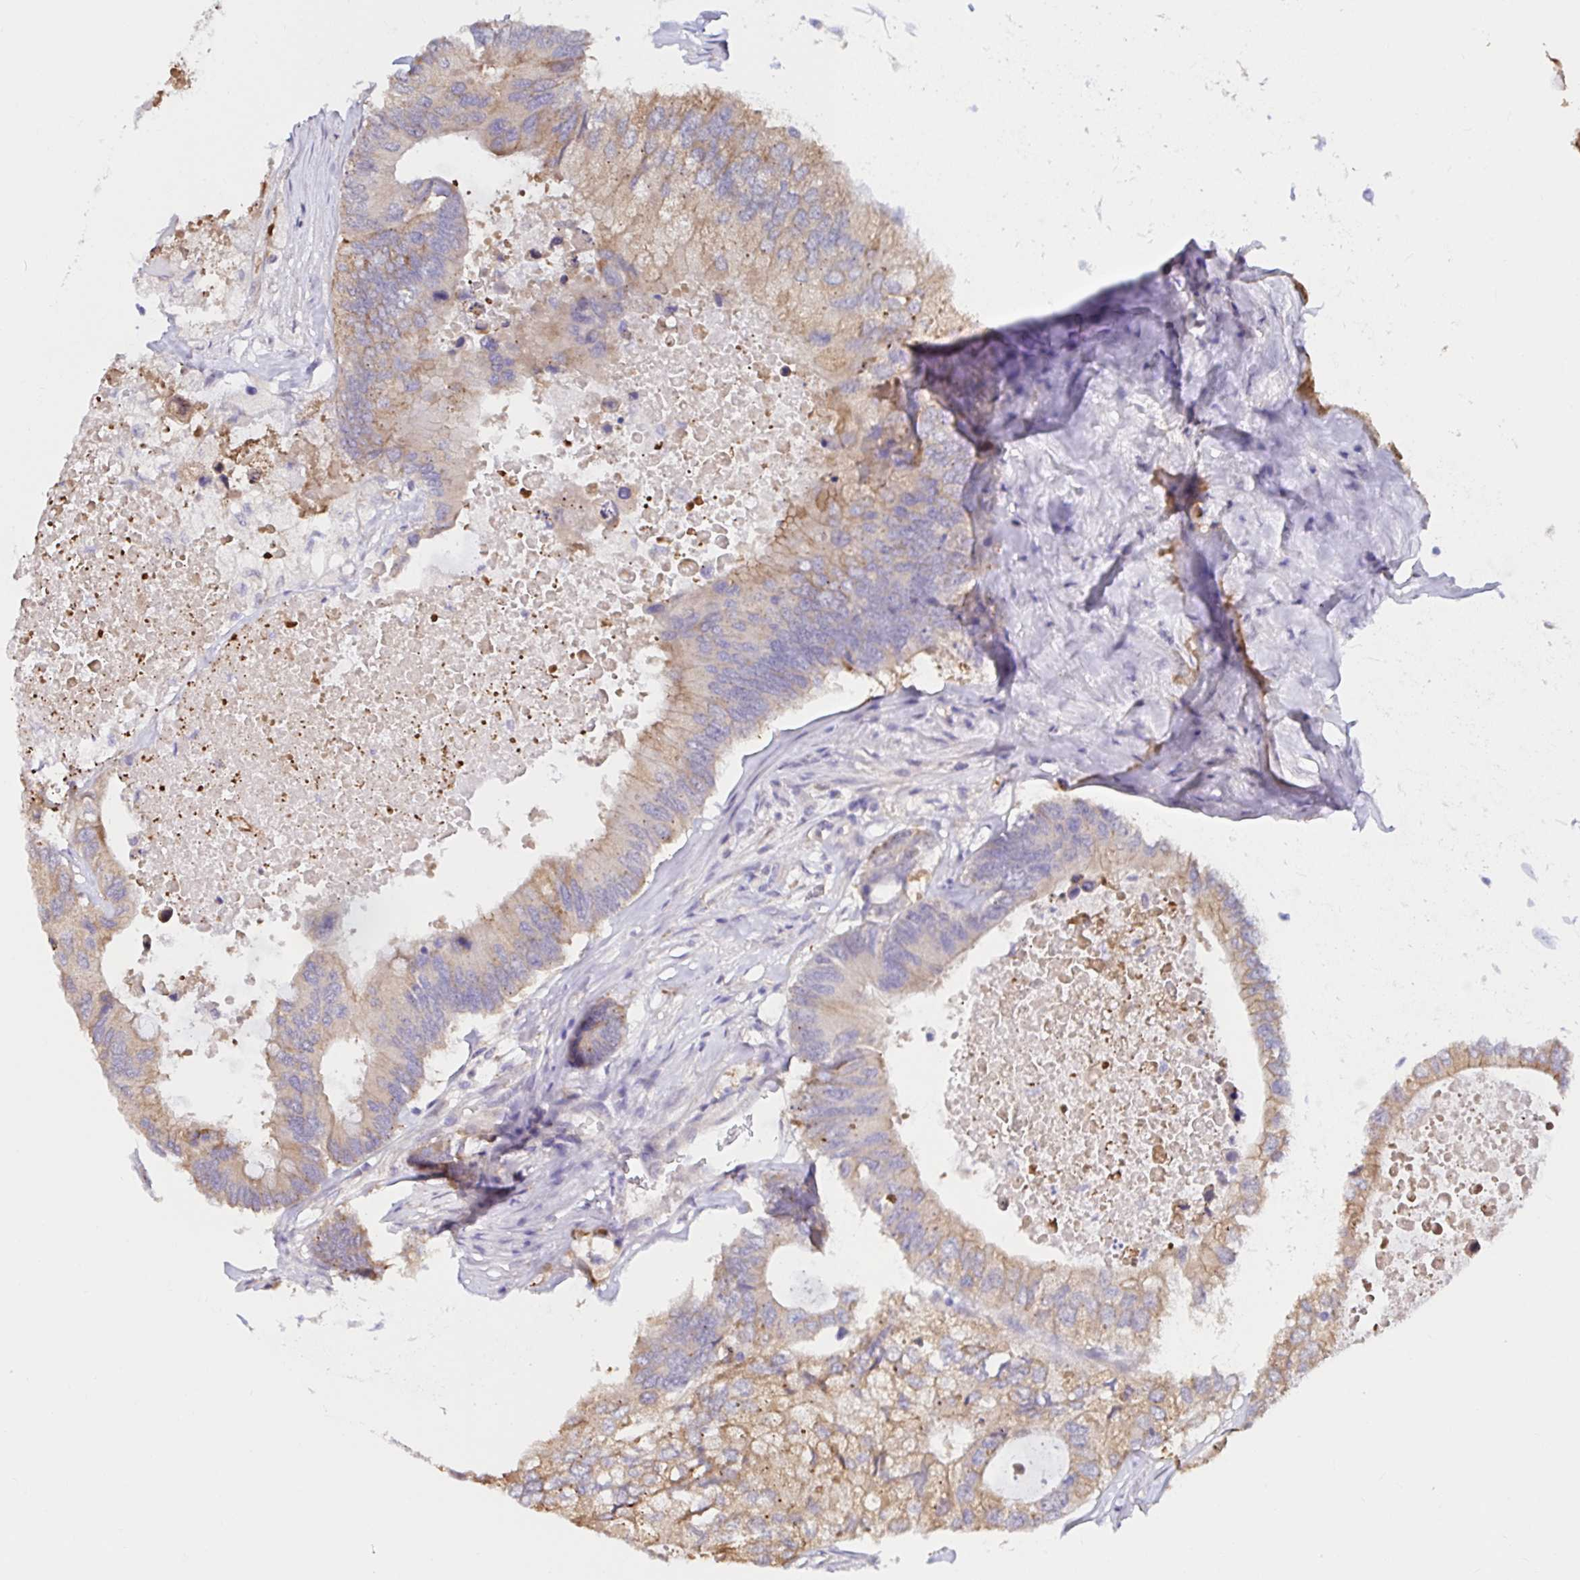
{"staining": {"intensity": "moderate", "quantity": ">75%", "location": "cytoplasmic/membranous"}, "tissue": "colorectal cancer", "cell_type": "Tumor cells", "image_type": "cancer", "snomed": [{"axis": "morphology", "description": "Adenocarcinoma, NOS"}, {"axis": "topography", "description": "Colon"}], "caption": "A micrograph of human colorectal adenocarcinoma stained for a protein reveals moderate cytoplasmic/membranous brown staining in tumor cells.", "gene": "RSRP1", "patient": {"sex": "male", "age": 71}}